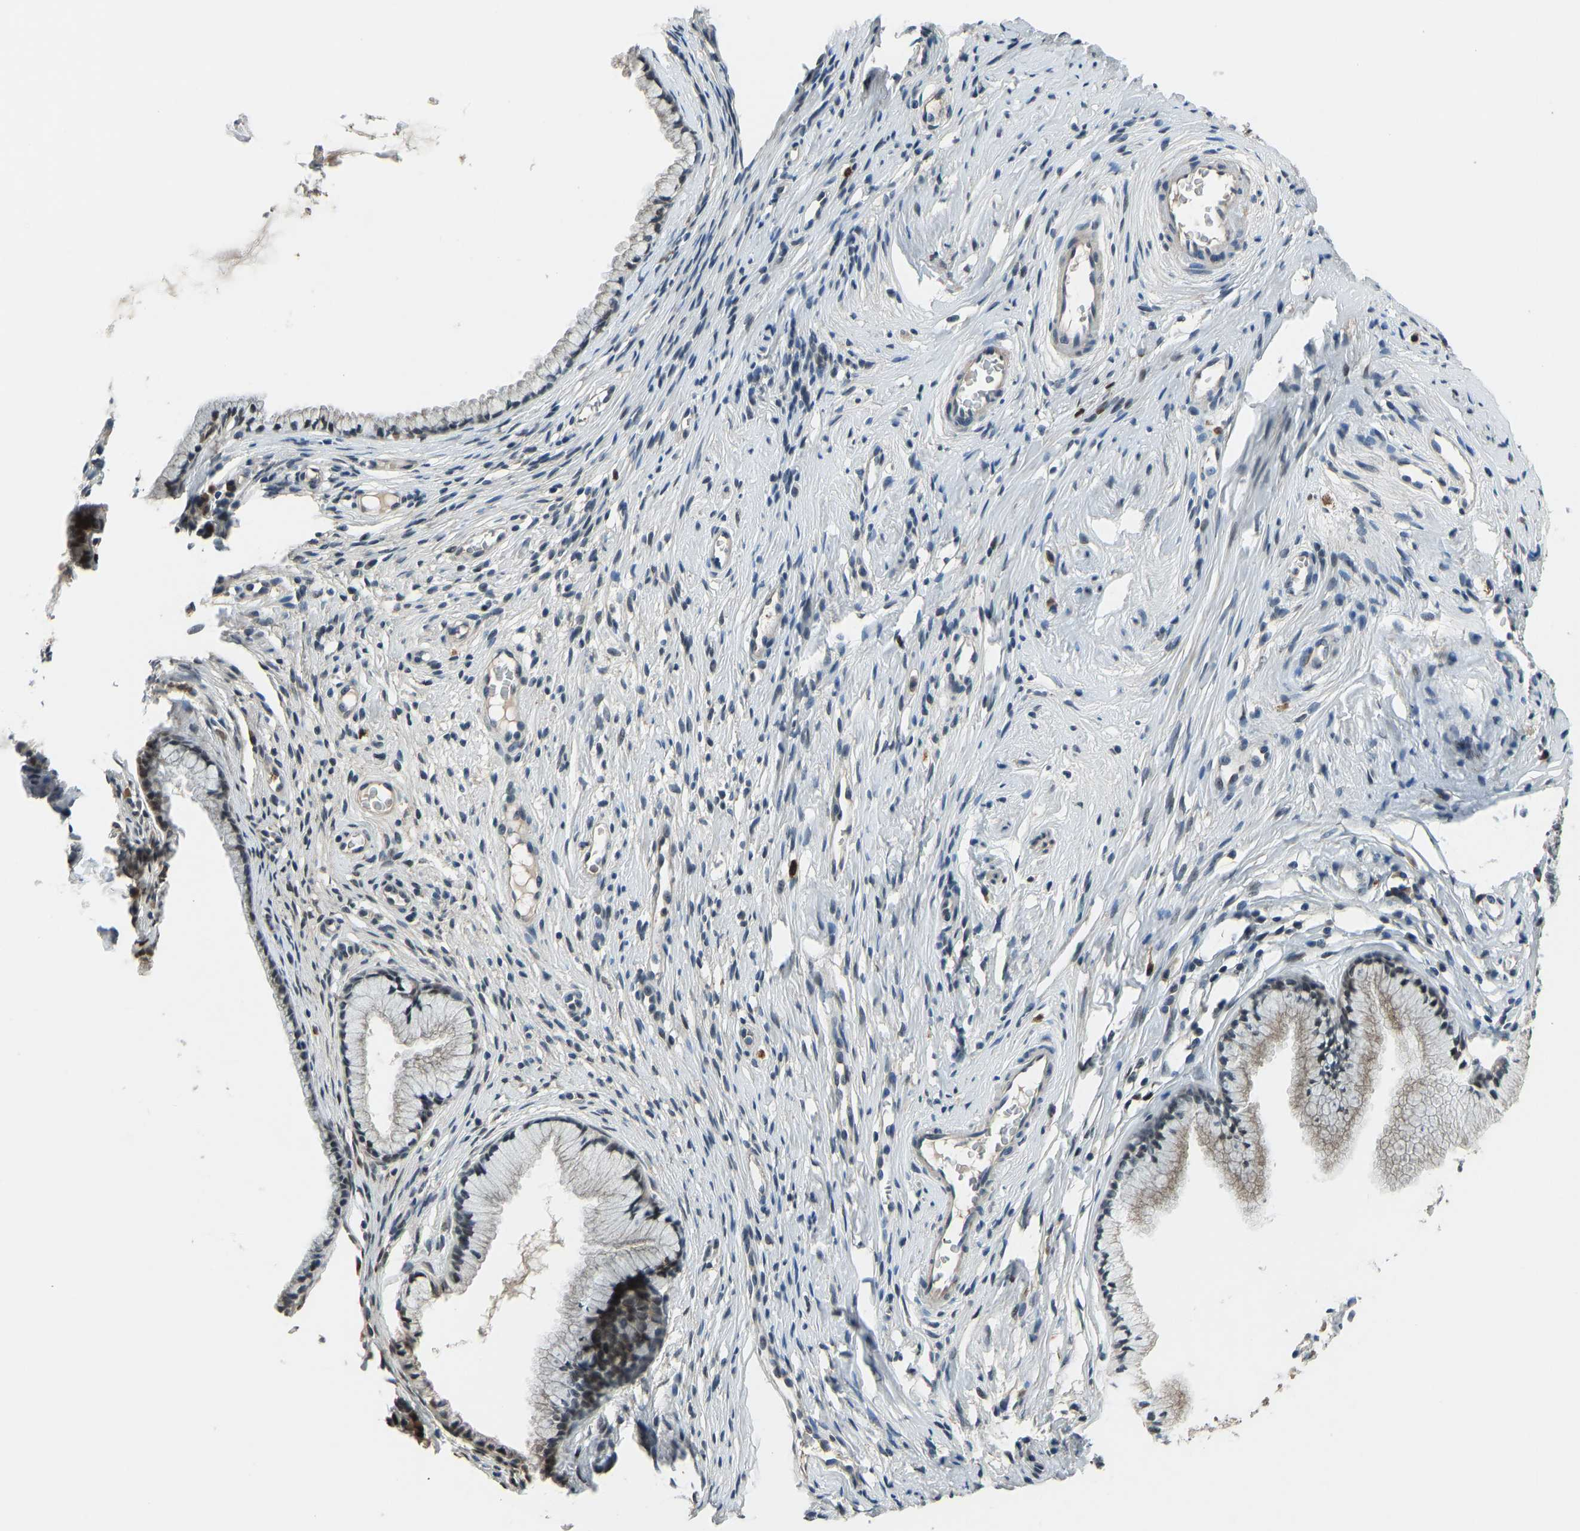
{"staining": {"intensity": "weak", "quantity": "<25%", "location": "cytoplasmic/membranous"}, "tissue": "cervix", "cell_type": "Glandular cells", "image_type": "normal", "snomed": [{"axis": "morphology", "description": "Normal tissue, NOS"}, {"axis": "topography", "description": "Cervix"}], "caption": "The photomicrograph demonstrates no significant positivity in glandular cells of cervix. The staining was performed using DAB to visualize the protein expression in brown, while the nuclei were stained in blue with hematoxylin (Magnification: 20x).", "gene": "FOS", "patient": {"sex": "female", "age": 77}}